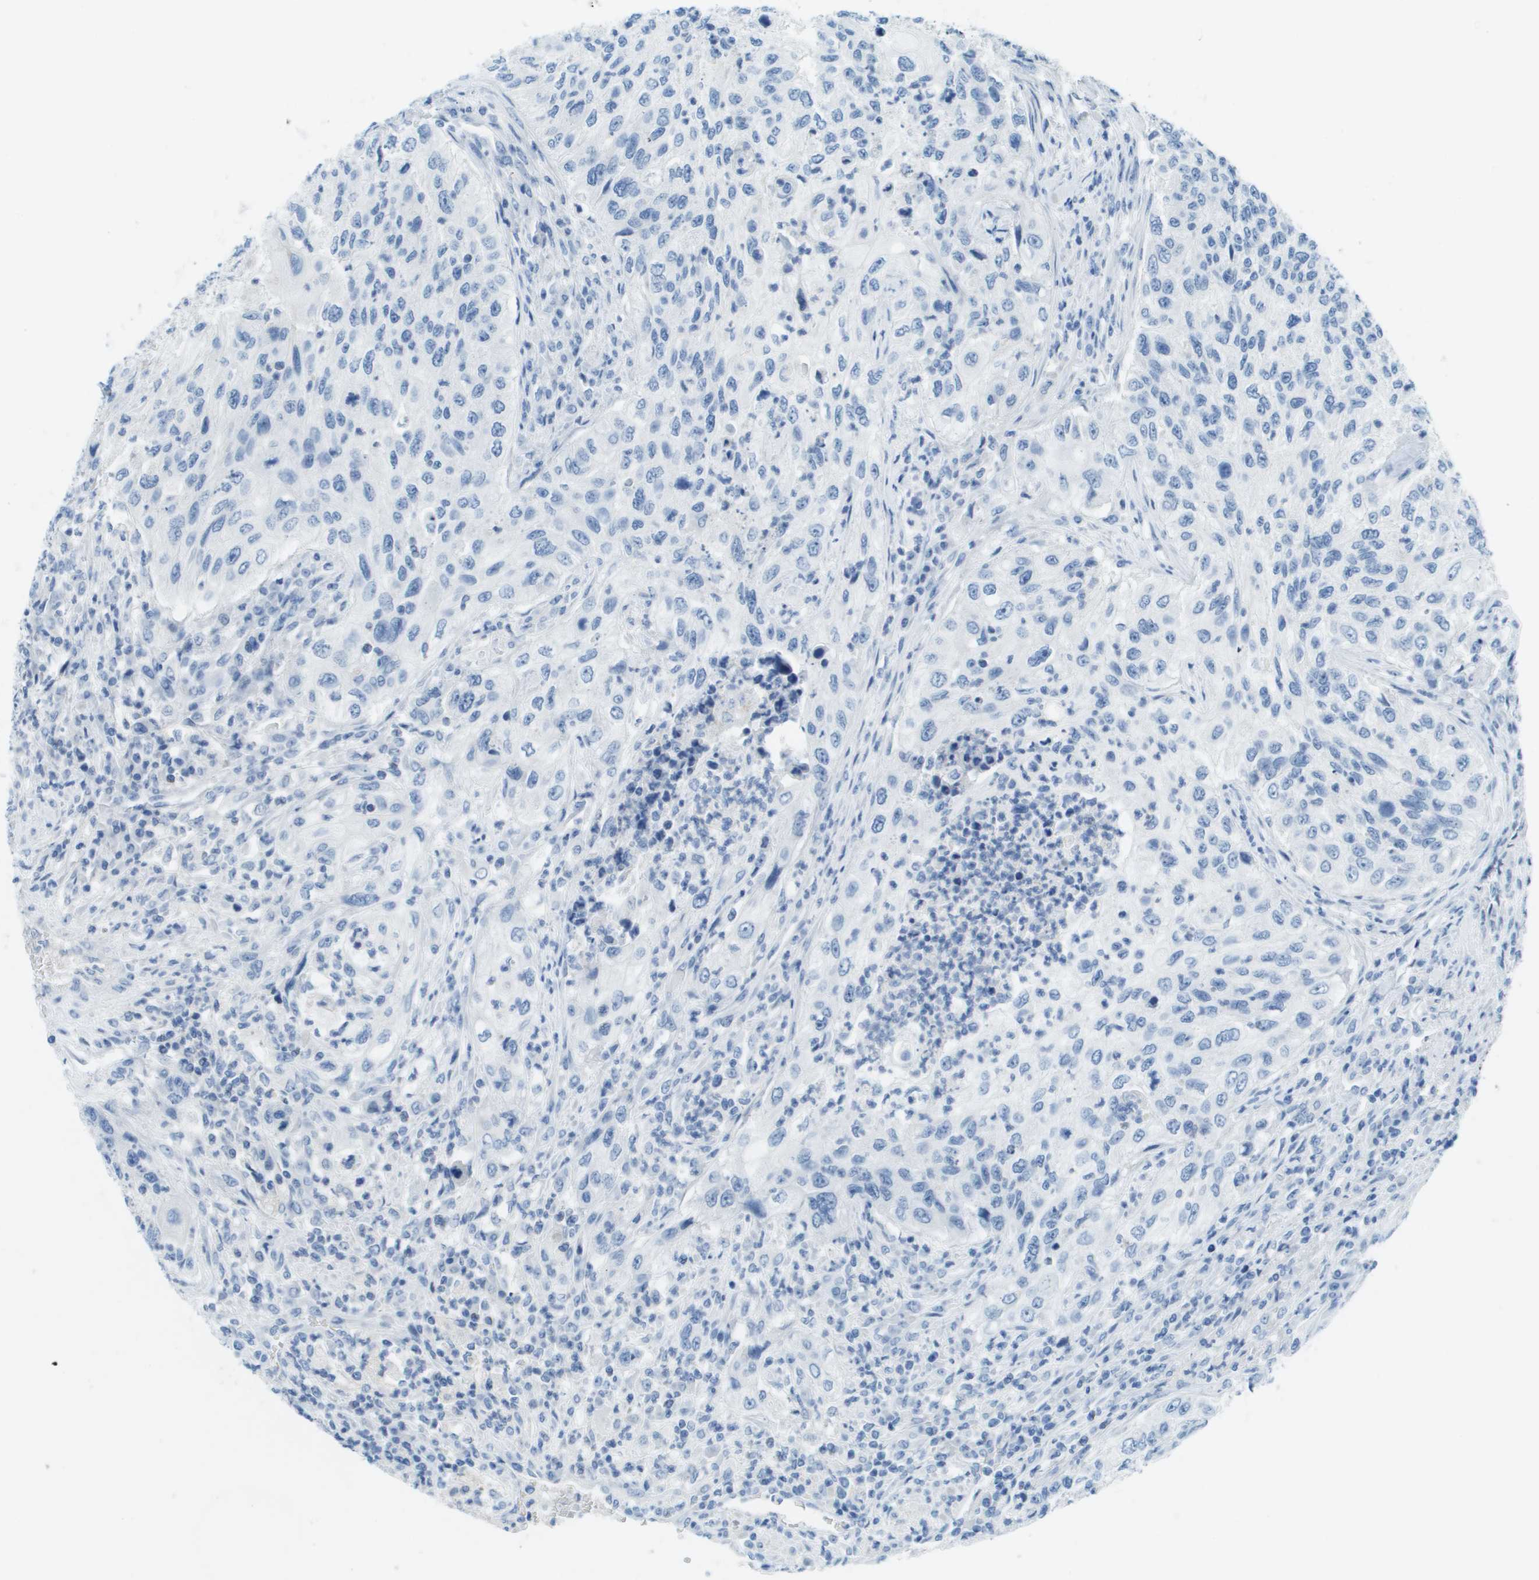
{"staining": {"intensity": "negative", "quantity": "none", "location": "none"}, "tissue": "urothelial cancer", "cell_type": "Tumor cells", "image_type": "cancer", "snomed": [{"axis": "morphology", "description": "Urothelial carcinoma, High grade"}, {"axis": "topography", "description": "Urinary bladder"}], "caption": "This is an immunohistochemistry photomicrograph of high-grade urothelial carcinoma. There is no expression in tumor cells.", "gene": "CDHR2", "patient": {"sex": "female", "age": 60}}